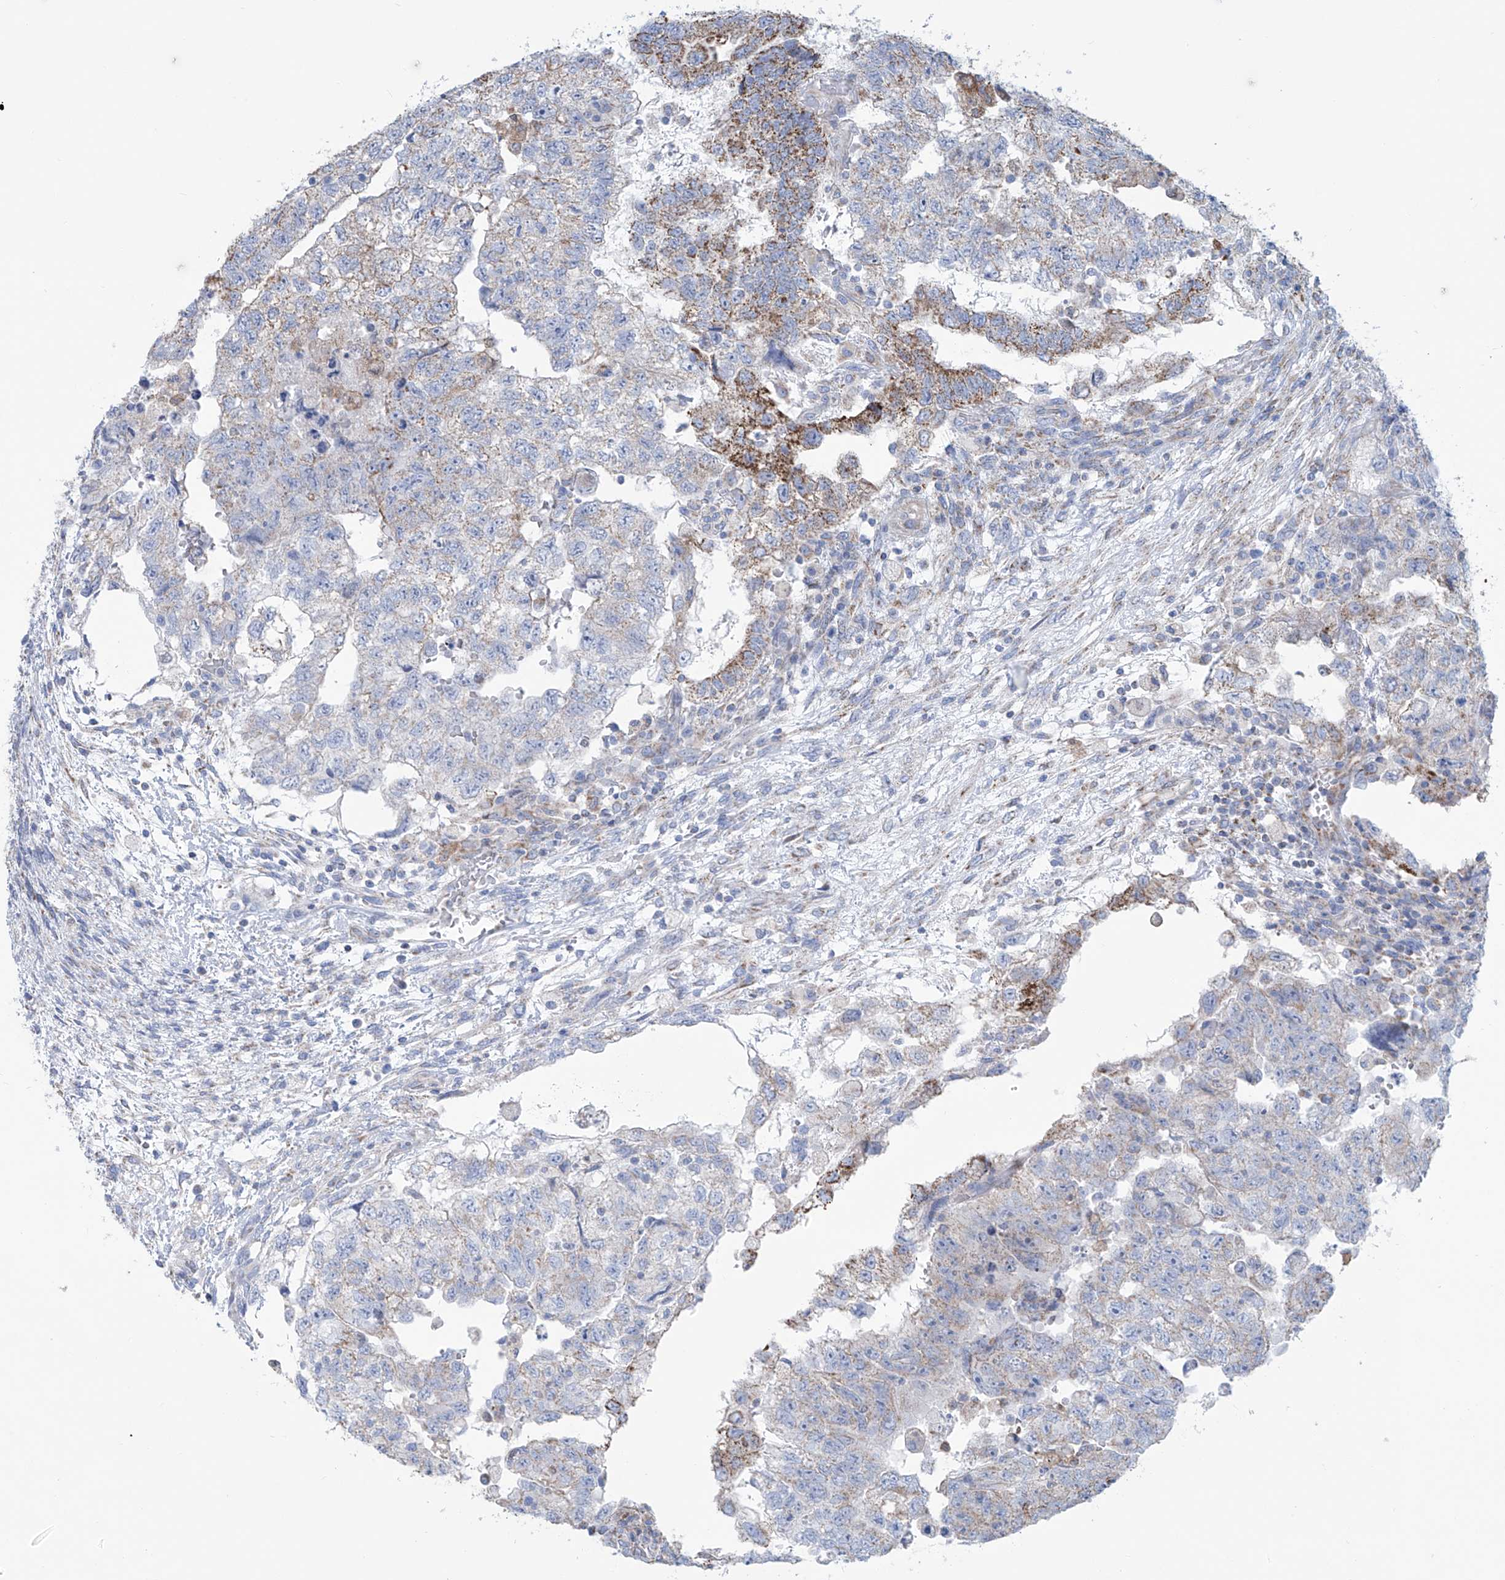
{"staining": {"intensity": "moderate", "quantity": "<25%", "location": "cytoplasmic/membranous"}, "tissue": "testis cancer", "cell_type": "Tumor cells", "image_type": "cancer", "snomed": [{"axis": "morphology", "description": "Carcinoma, Embryonal, NOS"}, {"axis": "topography", "description": "Testis"}], "caption": "Tumor cells display low levels of moderate cytoplasmic/membranous staining in approximately <25% of cells in human testis embryonal carcinoma.", "gene": "ALDH6A1", "patient": {"sex": "male", "age": 36}}